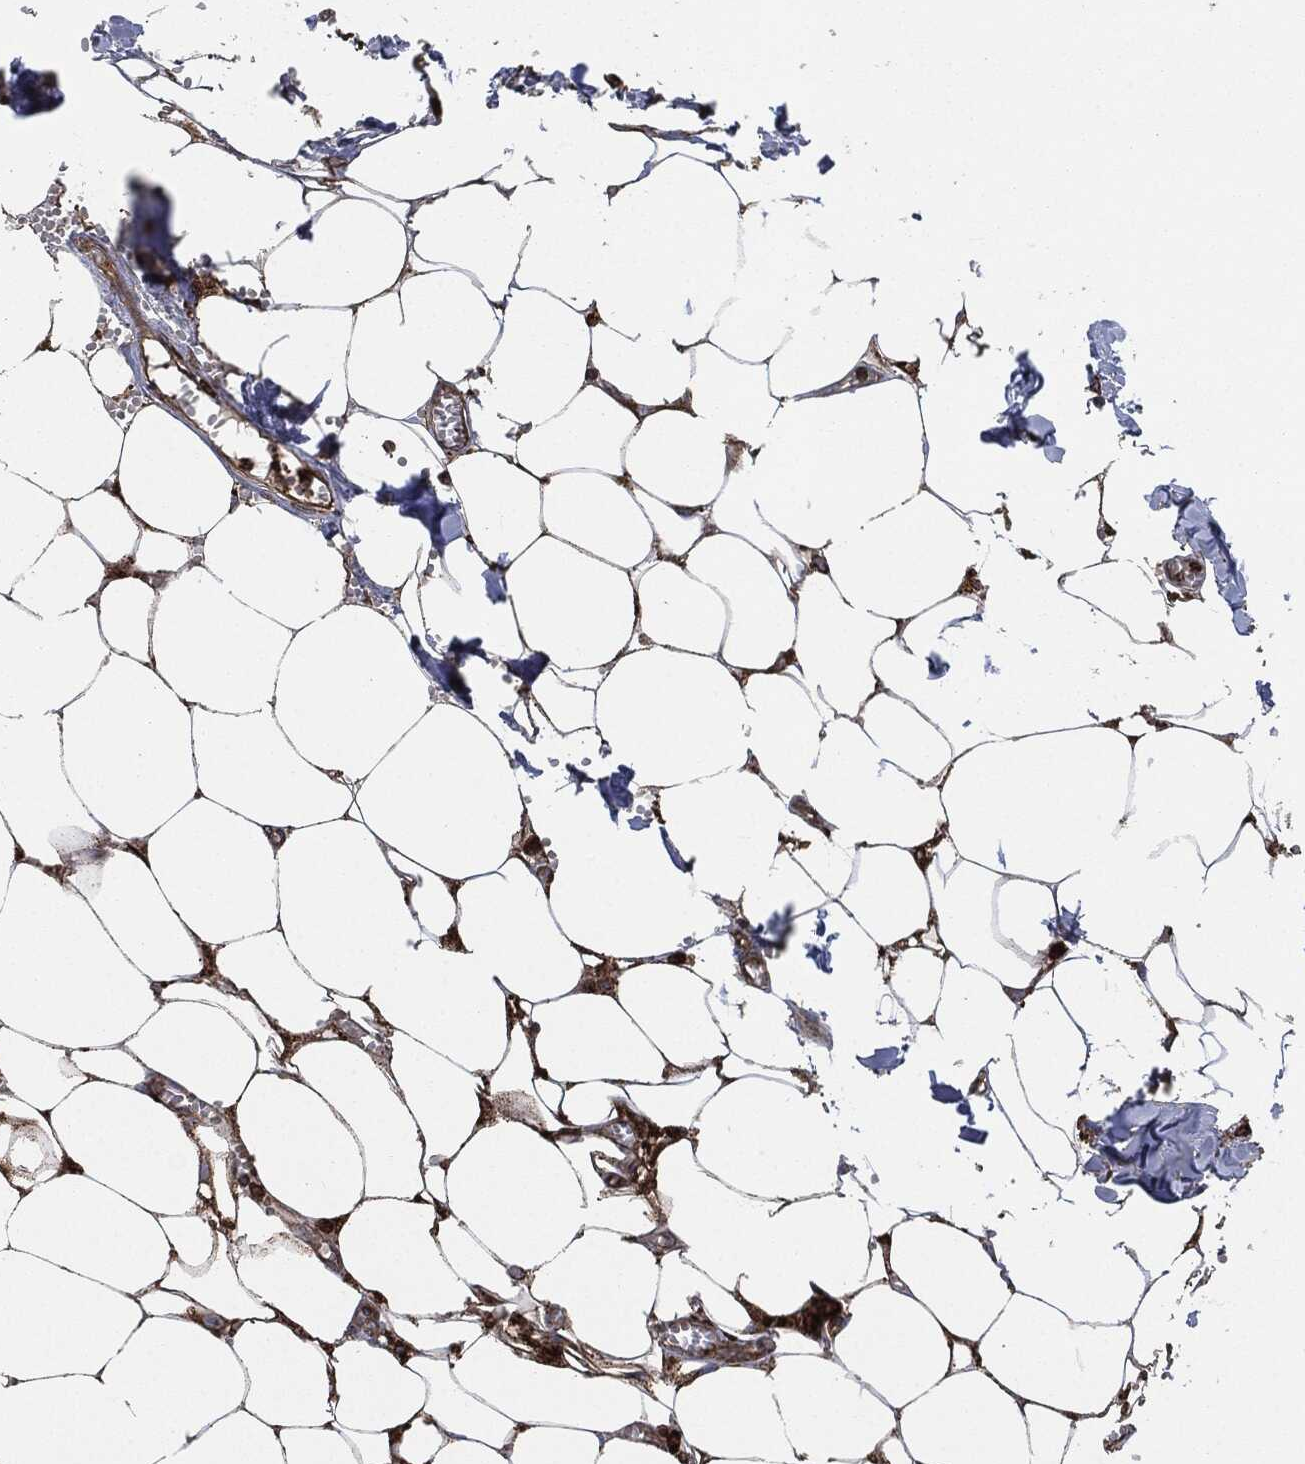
{"staining": {"intensity": "moderate", "quantity": "25%-75%", "location": "cytoplasmic/membranous"}, "tissue": "adipose tissue", "cell_type": "Adipocytes", "image_type": "normal", "snomed": [{"axis": "morphology", "description": "Normal tissue, NOS"}, {"axis": "morphology", "description": "Squamous cell carcinoma, NOS"}, {"axis": "topography", "description": "Cartilage tissue"}, {"axis": "topography", "description": "Lung"}], "caption": "Immunohistochemistry (IHC) of benign human adipose tissue reveals medium levels of moderate cytoplasmic/membranous positivity in approximately 25%-75% of adipocytes. Immunohistochemistry (IHC) stains the protein of interest in brown and the nuclei are stained blue.", "gene": "CALR", "patient": {"sex": "male", "age": 66}}